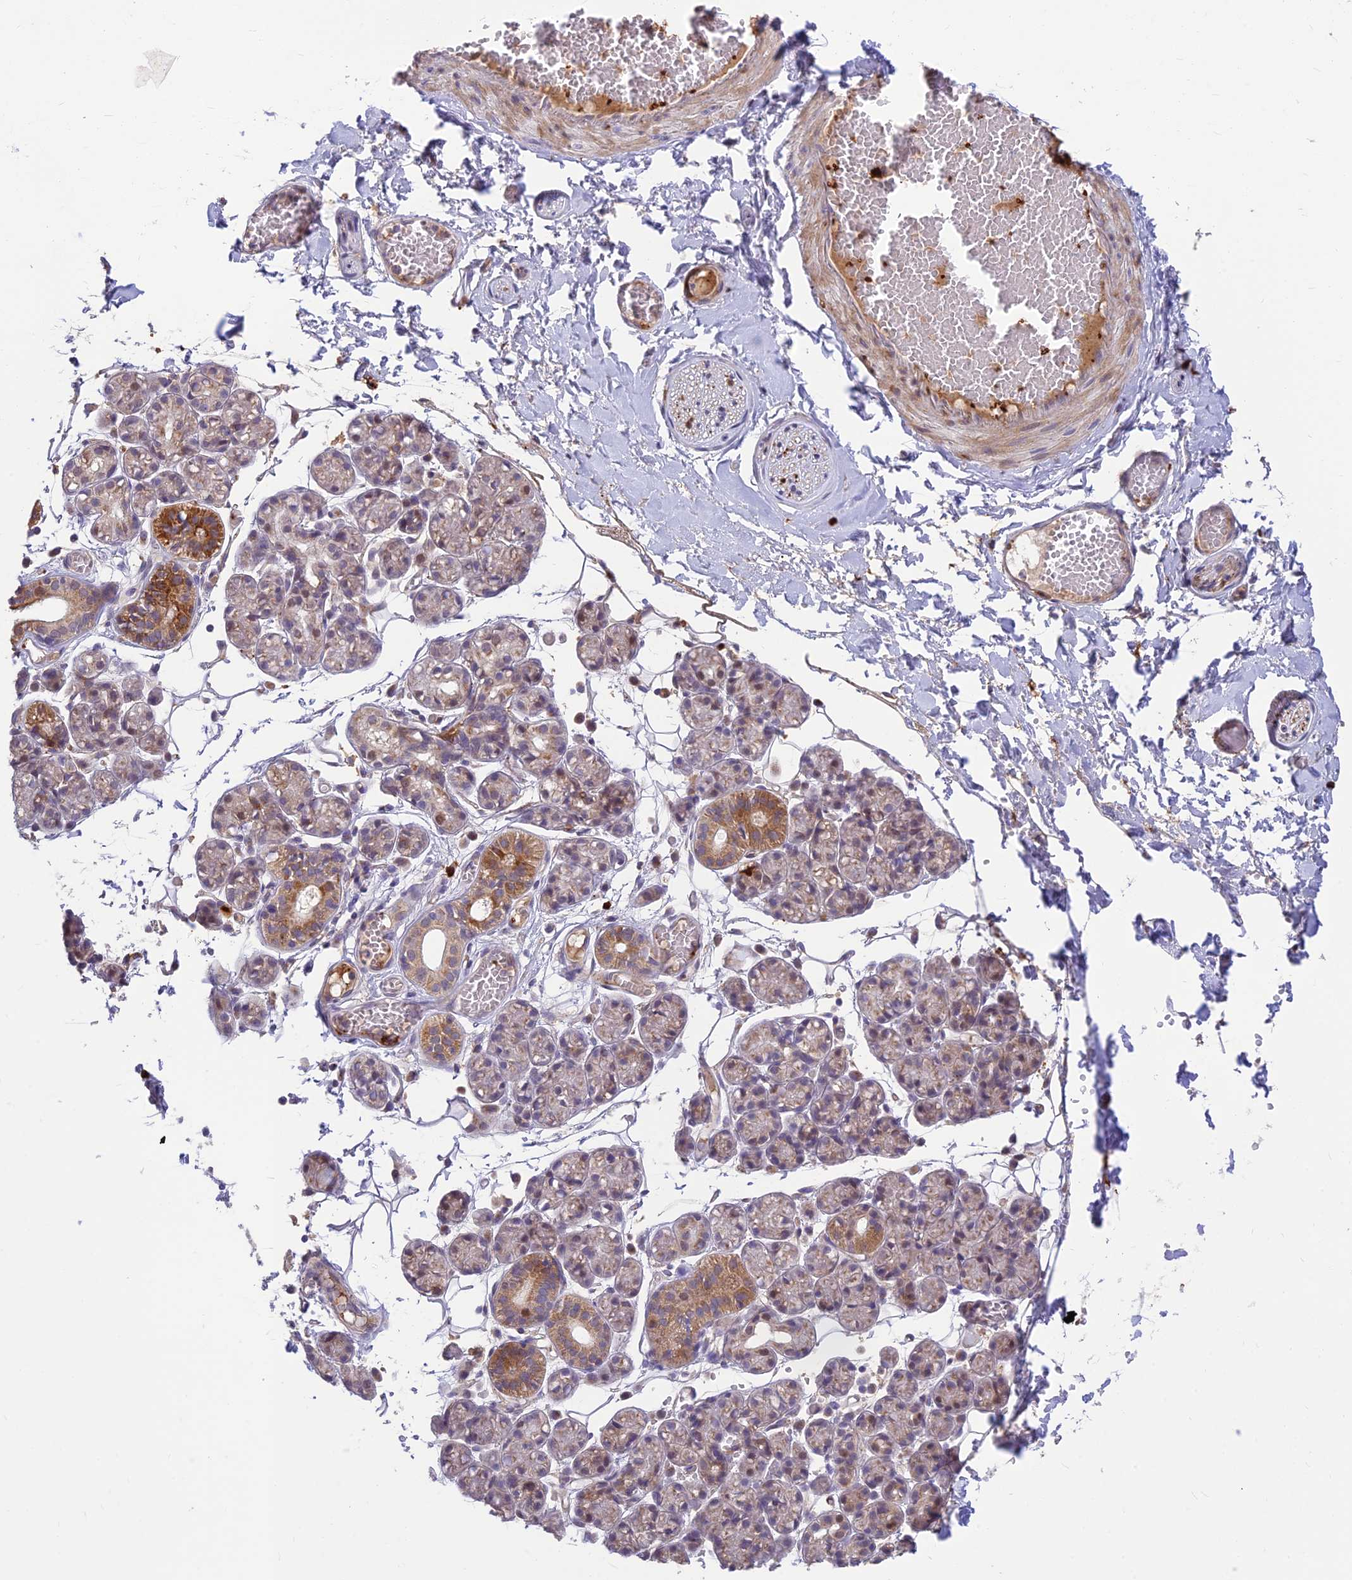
{"staining": {"intensity": "moderate", "quantity": "<25%", "location": "cytoplasmic/membranous"}, "tissue": "salivary gland", "cell_type": "Glandular cells", "image_type": "normal", "snomed": [{"axis": "morphology", "description": "Normal tissue, NOS"}, {"axis": "topography", "description": "Salivary gland"}], "caption": "Immunohistochemistry (IHC) micrograph of normal salivary gland: salivary gland stained using IHC reveals low levels of moderate protein expression localized specifically in the cytoplasmic/membranous of glandular cells, appearing as a cytoplasmic/membranous brown color.", "gene": "ASPDH", "patient": {"sex": "male", "age": 63}}